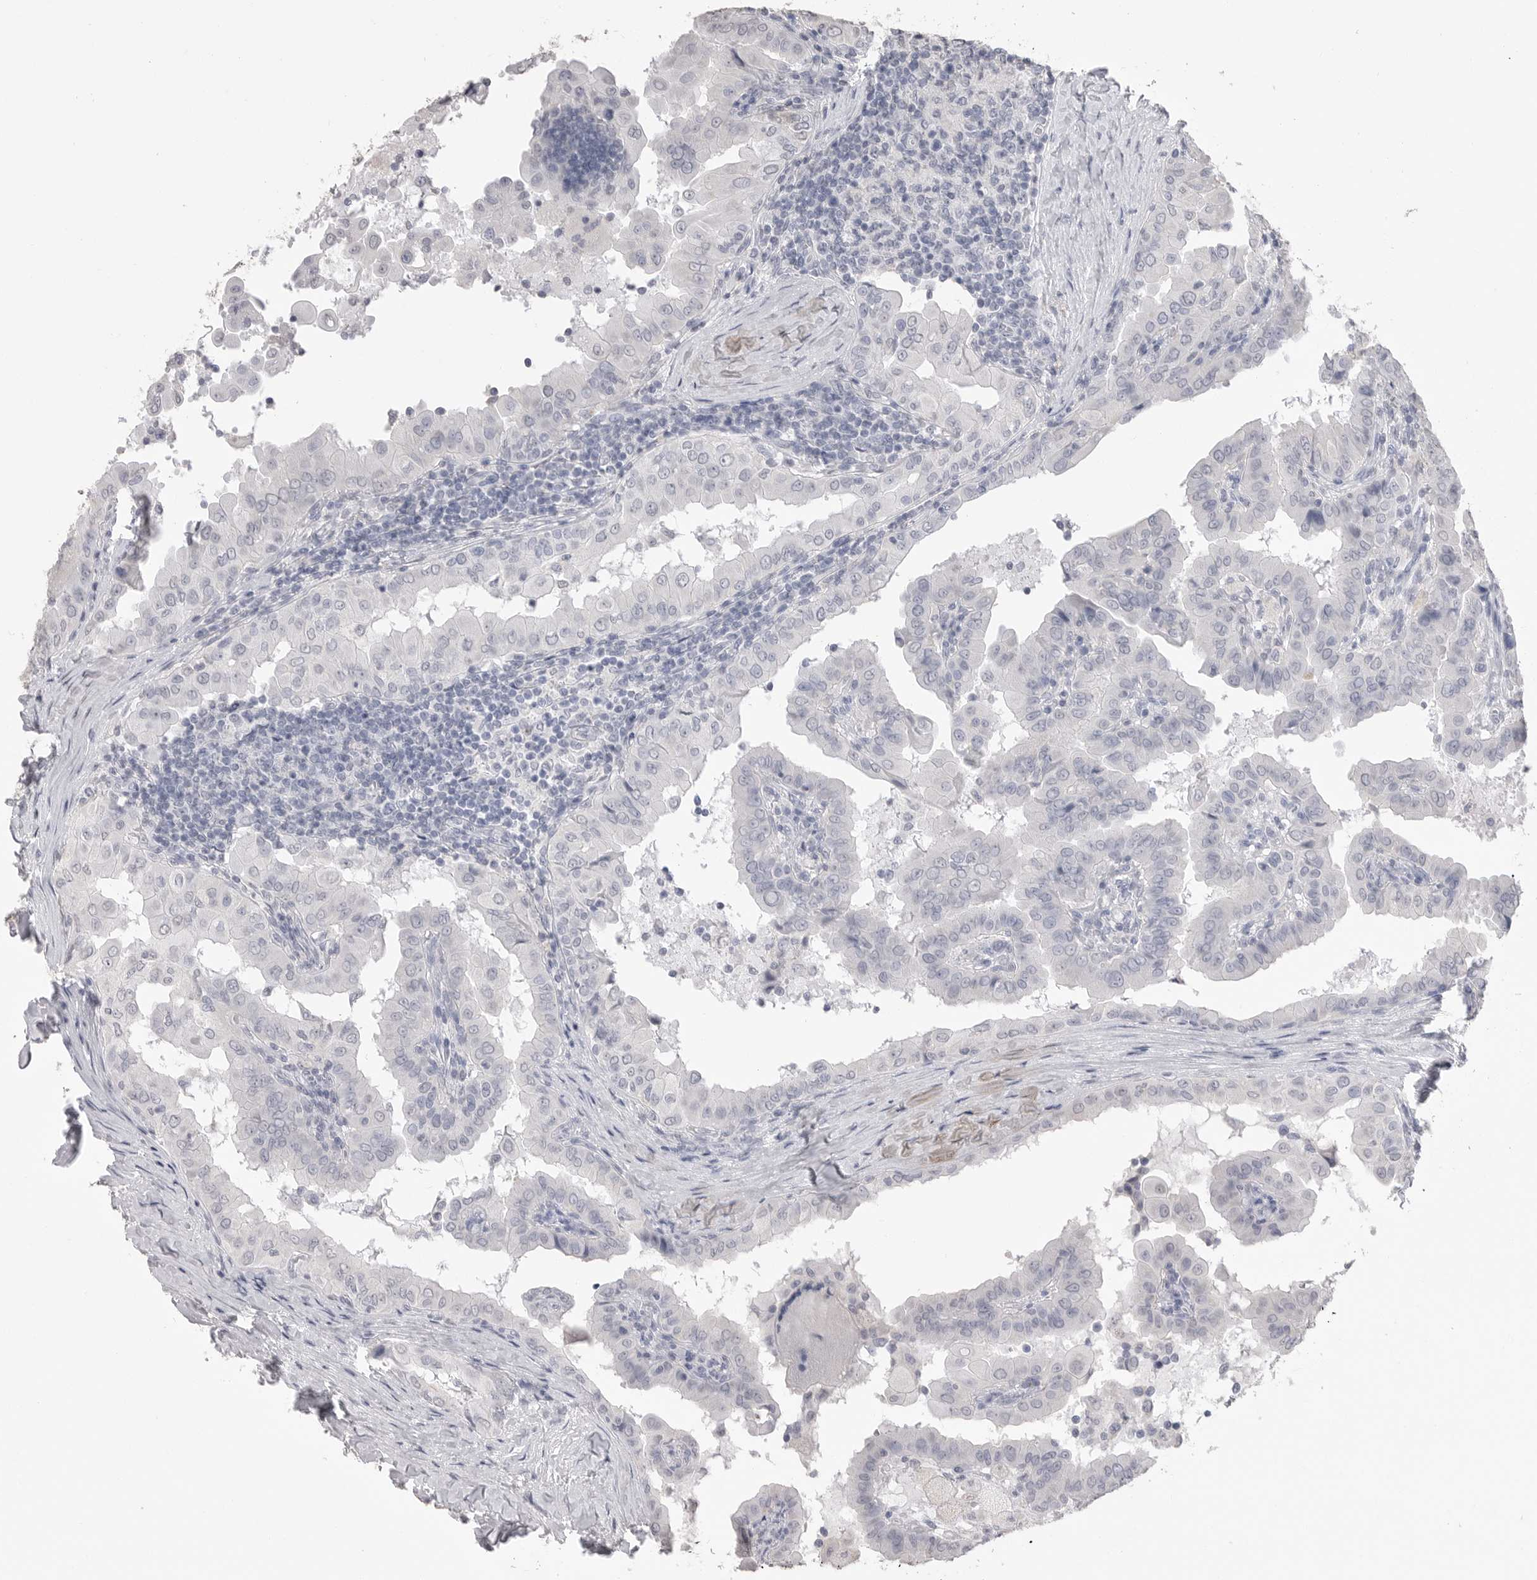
{"staining": {"intensity": "negative", "quantity": "none", "location": "none"}, "tissue": "thyroid cancer", "cell_type": "Tumor cells", "image_type": "cancer", "snomed": [{"axis": "morphology", "description": "Papillary adenocarcinoma, NOS"}, {"axis": "topography", "description": "Thyroid gland"}], "caption": "Tumor cells are negative for protein expression in human thyroid cancer. (DAB immunohistochemistry with hematoxylin counter stain).", "gene": "ICAM5", "patient": {"sex": "male", "age": 33}}